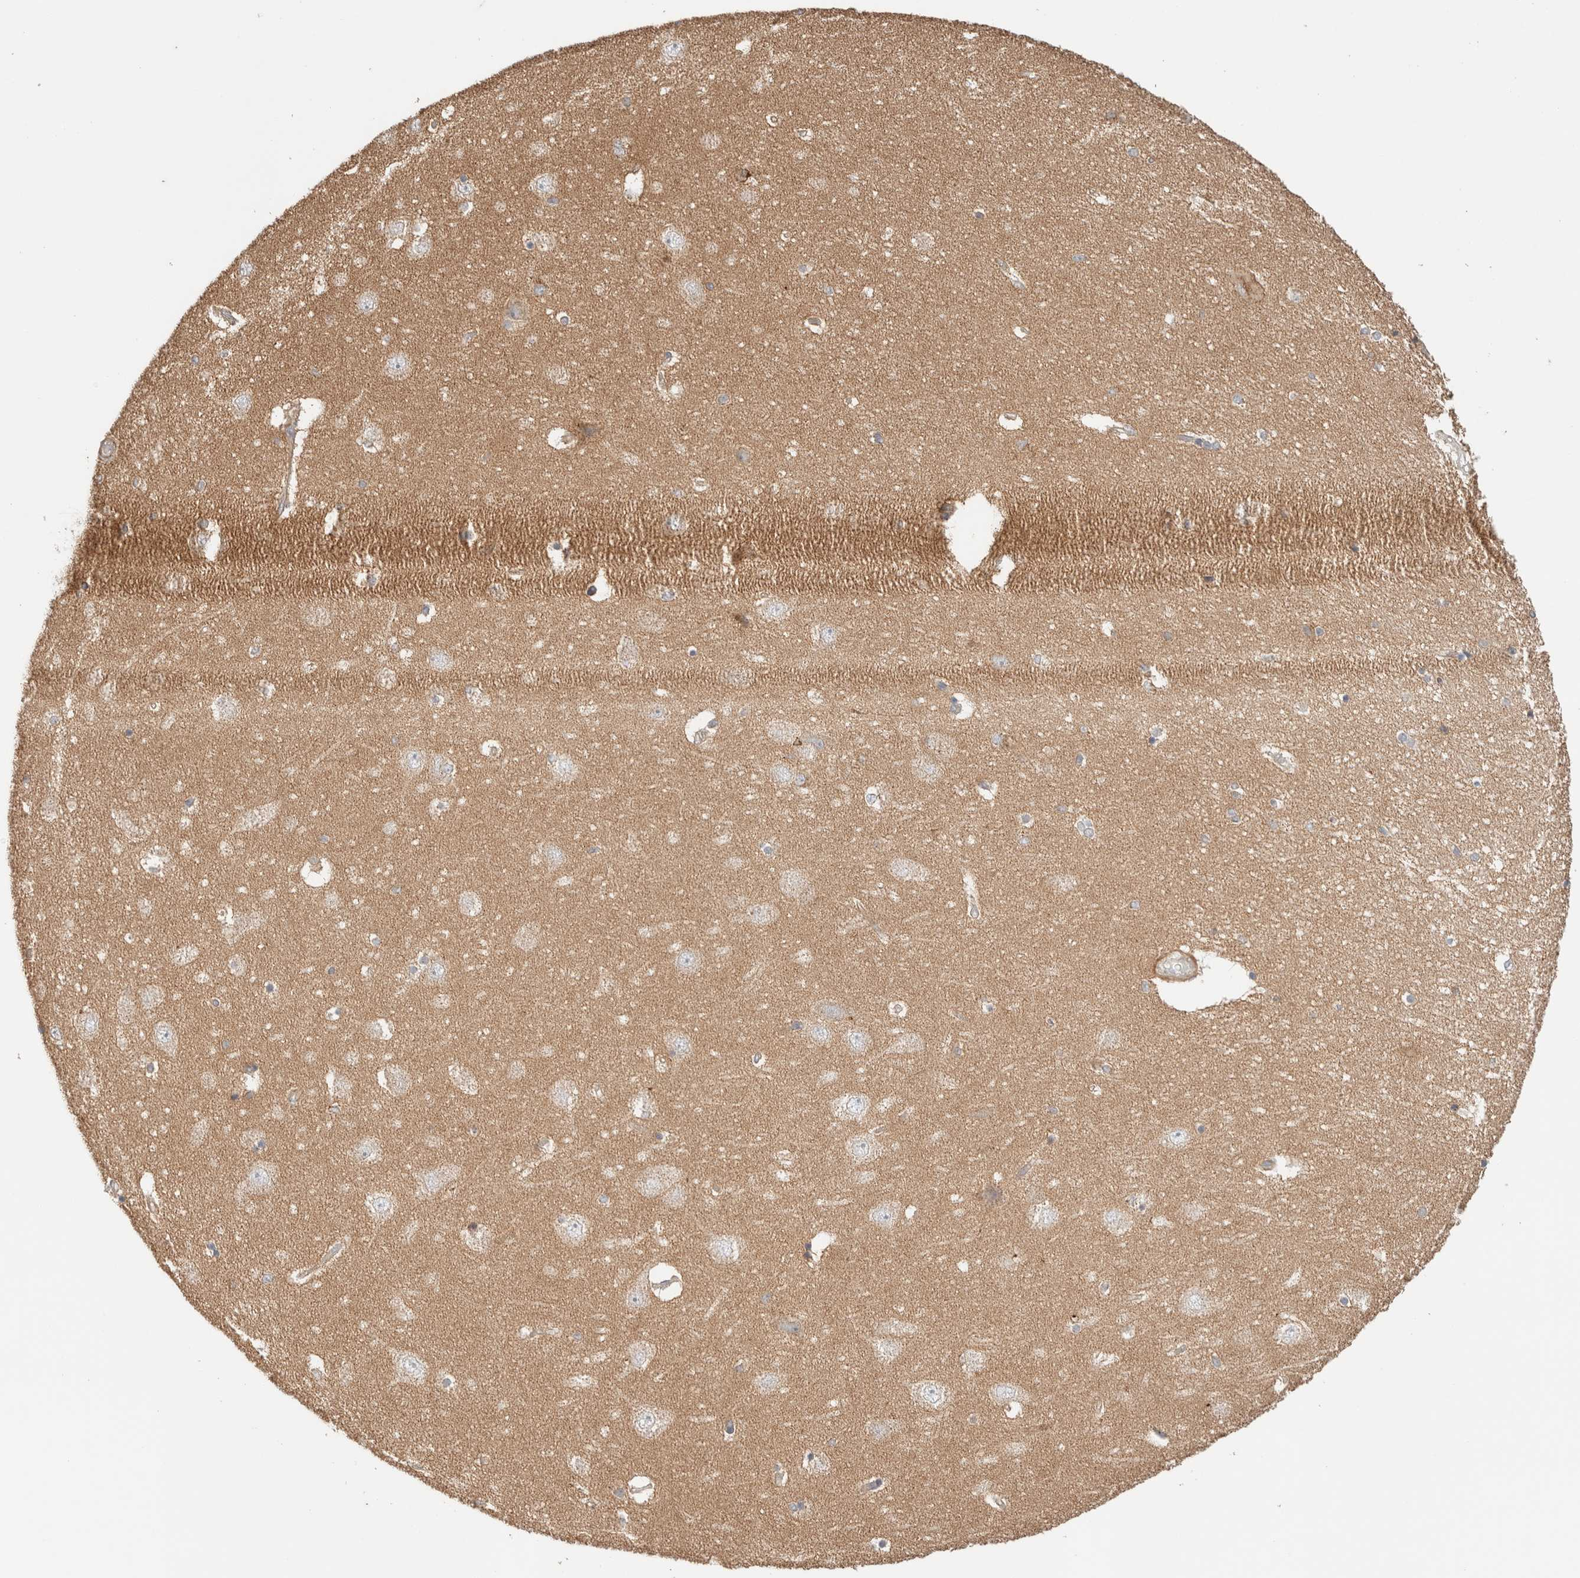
{"staining": {"intensity": "negative", "quantity": "none", "location": "none"}, "tissue": "hippocampus", "cell_type": "Glial cells", "image_type": "normal", "snomed": [{"axis": "morphology", "description": "Normal tissue, NOS"}, {"axis": "topography", "description": "Hippocampus"}], "caption": "Immunohistochemistry histopathology image of unremarkable hippocampus: hippocampus stained with DAB reveals no significant protein staining in glial cells.", "gene": "MRM3", "patient": {"sex": "female", "age": 54}}